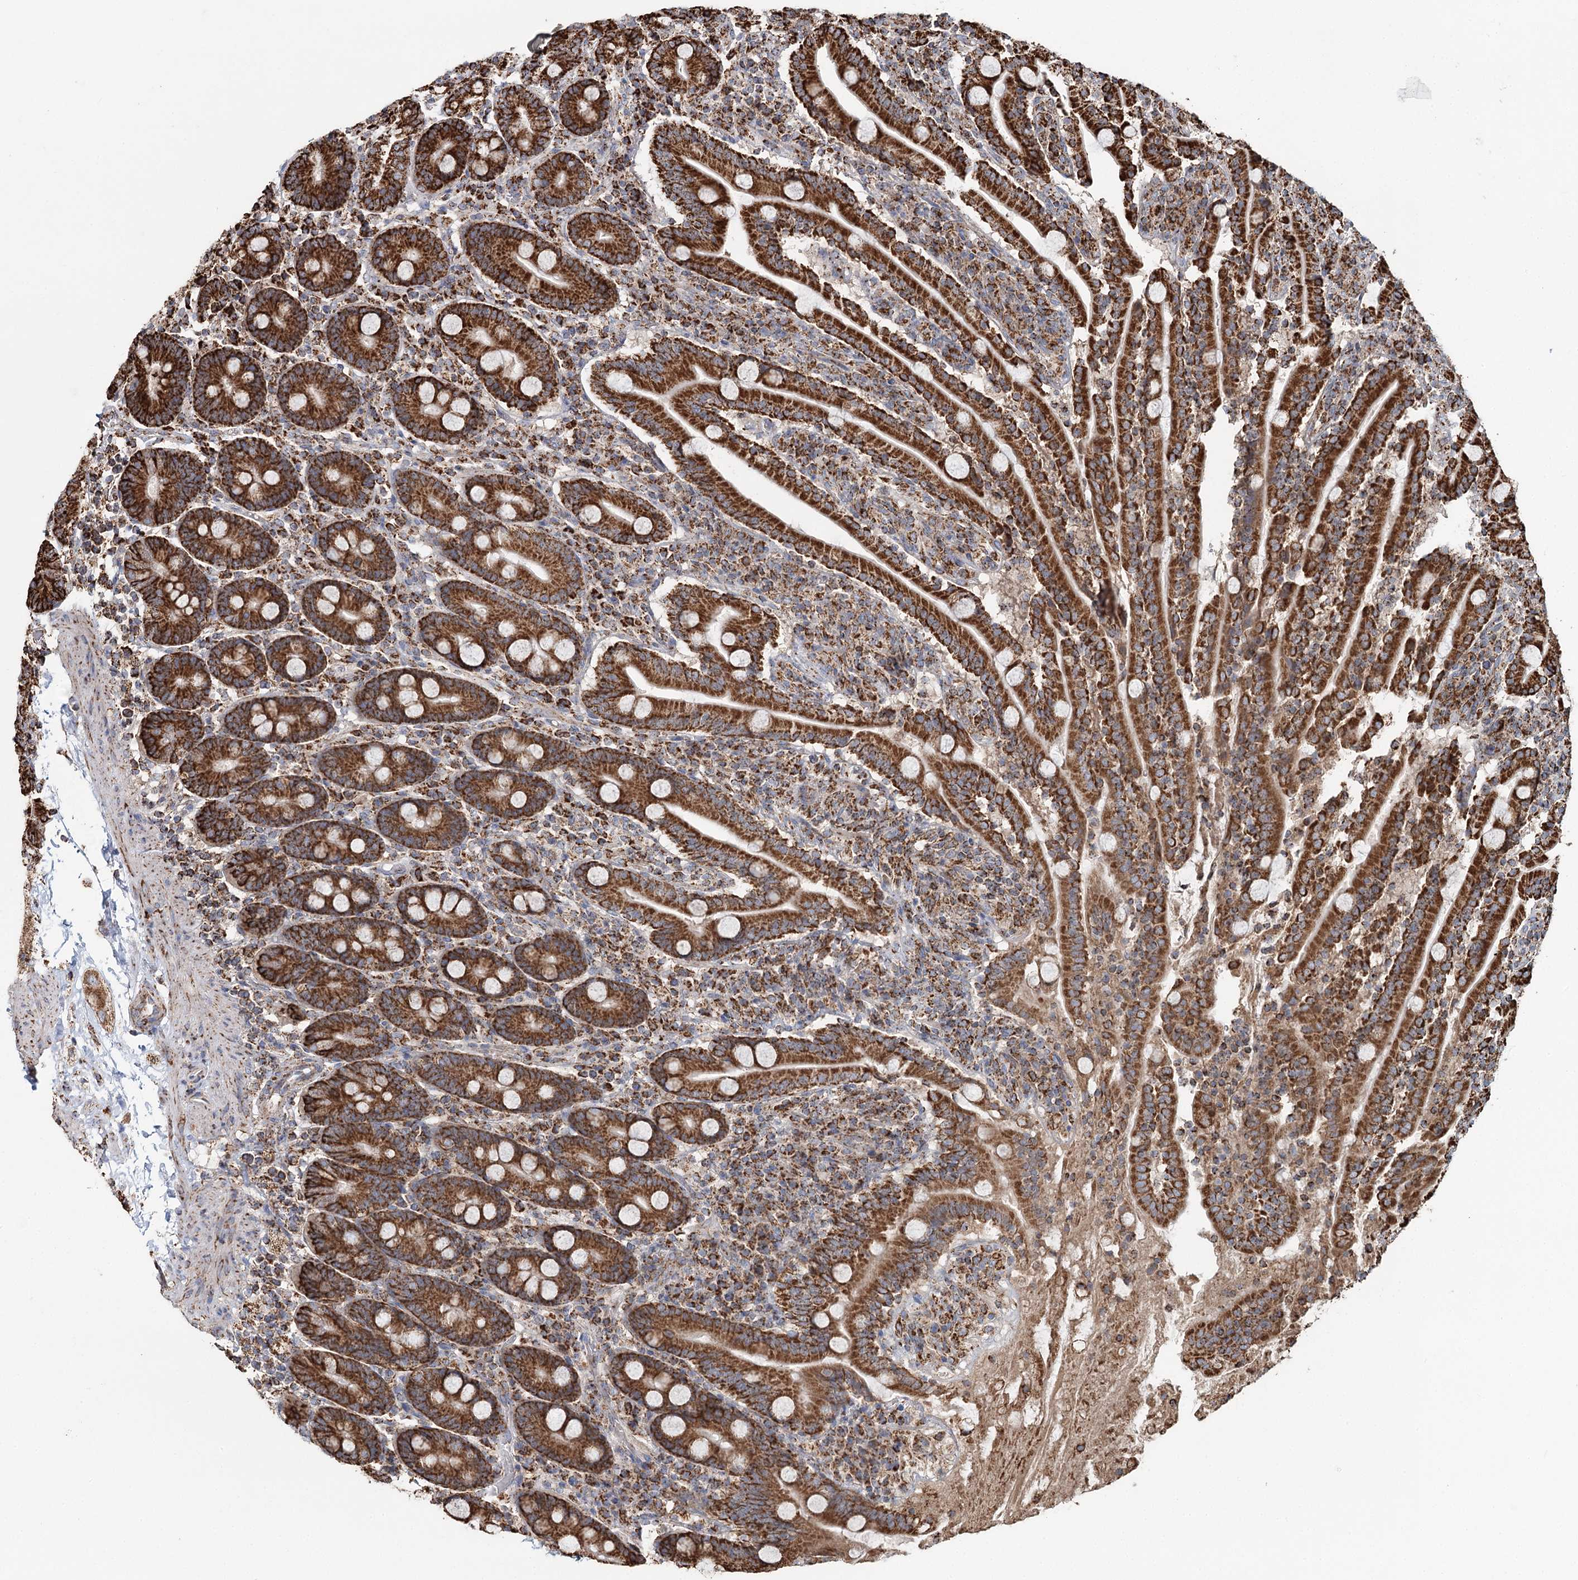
{"staining": {"intensity": "strong", "quantity": ">75%", "location": "cytoplasmic/membranous"}, "tissue": "duodenum", "cell_type": "Glandular cells", "image_type": "normal", "snomed": [{"axis": "morphology", "description": "Normal tissue, NOS"}, {"axis": "topography", "description": "Duodenum"}], "caption": "Immunohistochemical staining of unremarkable human duodenum demonstrates high levels of strong cytoplasmic/membranous expression in approximately >75% of glandular cells.", "gene": "APH1A", "patient": {"sex": "male", "age": 35}}